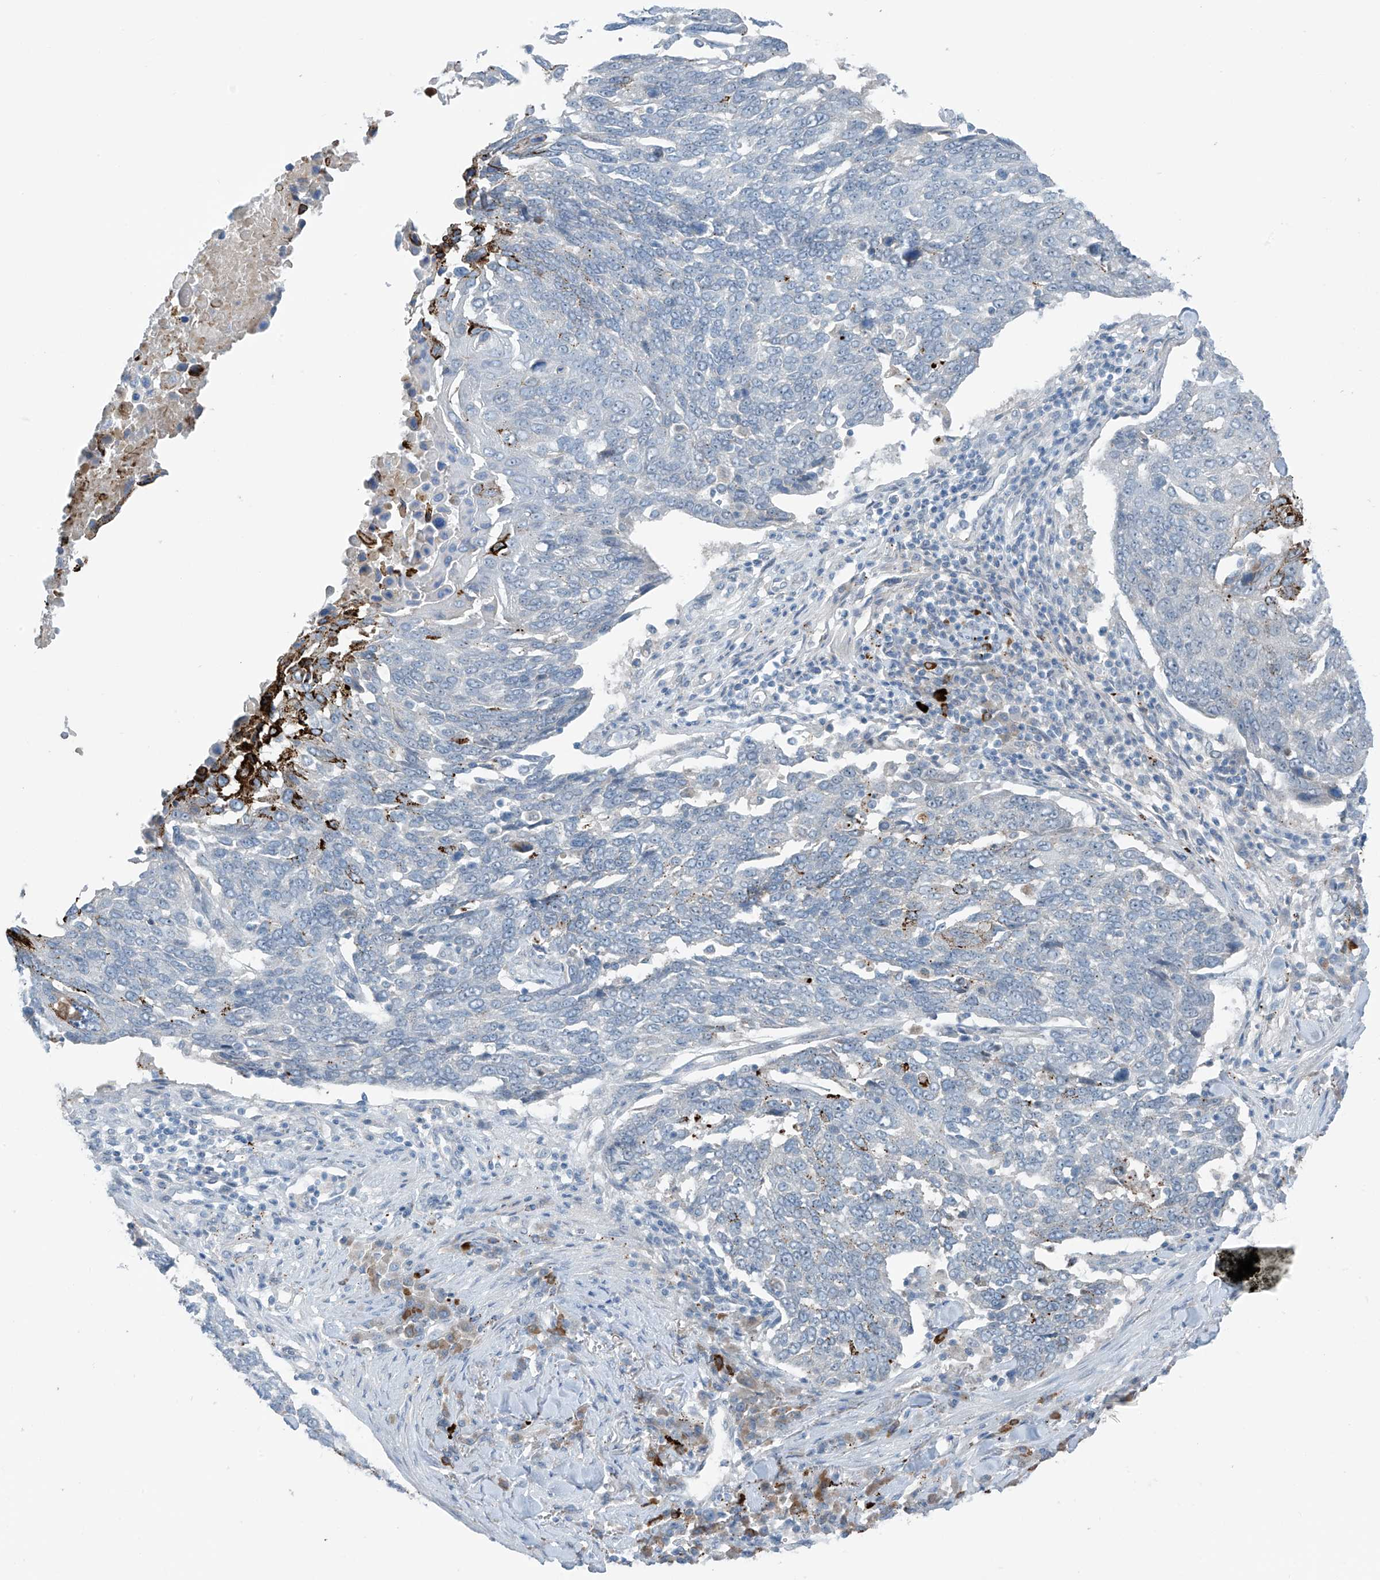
{"staining": {"intensity": "strong", "quantity": "<25%", "location": "cytoplasmic/membranous"}, "tissue": "lung cancer", "cell_type": "Tumor cells", "image_type": "cancer", "snomed": [{"axis": "morphology", "description": "Squamous cell carcinoma, NOS"}, {"axis": "topography", "description": "Lung"}], "caption": "An image of lung cancer (squamous cell carcinoma) stained for a protein reveals strong cytoplasmic/membranous brown staining in tumor cells. The staining was performed using DAB (3,3'-diaminobenzidine), with brown indicating positive protein expression. Nuclei are stained blue with hematoxylin.", "gene": "ZNF793", "patient": {"sex": "male", "age": 66}}